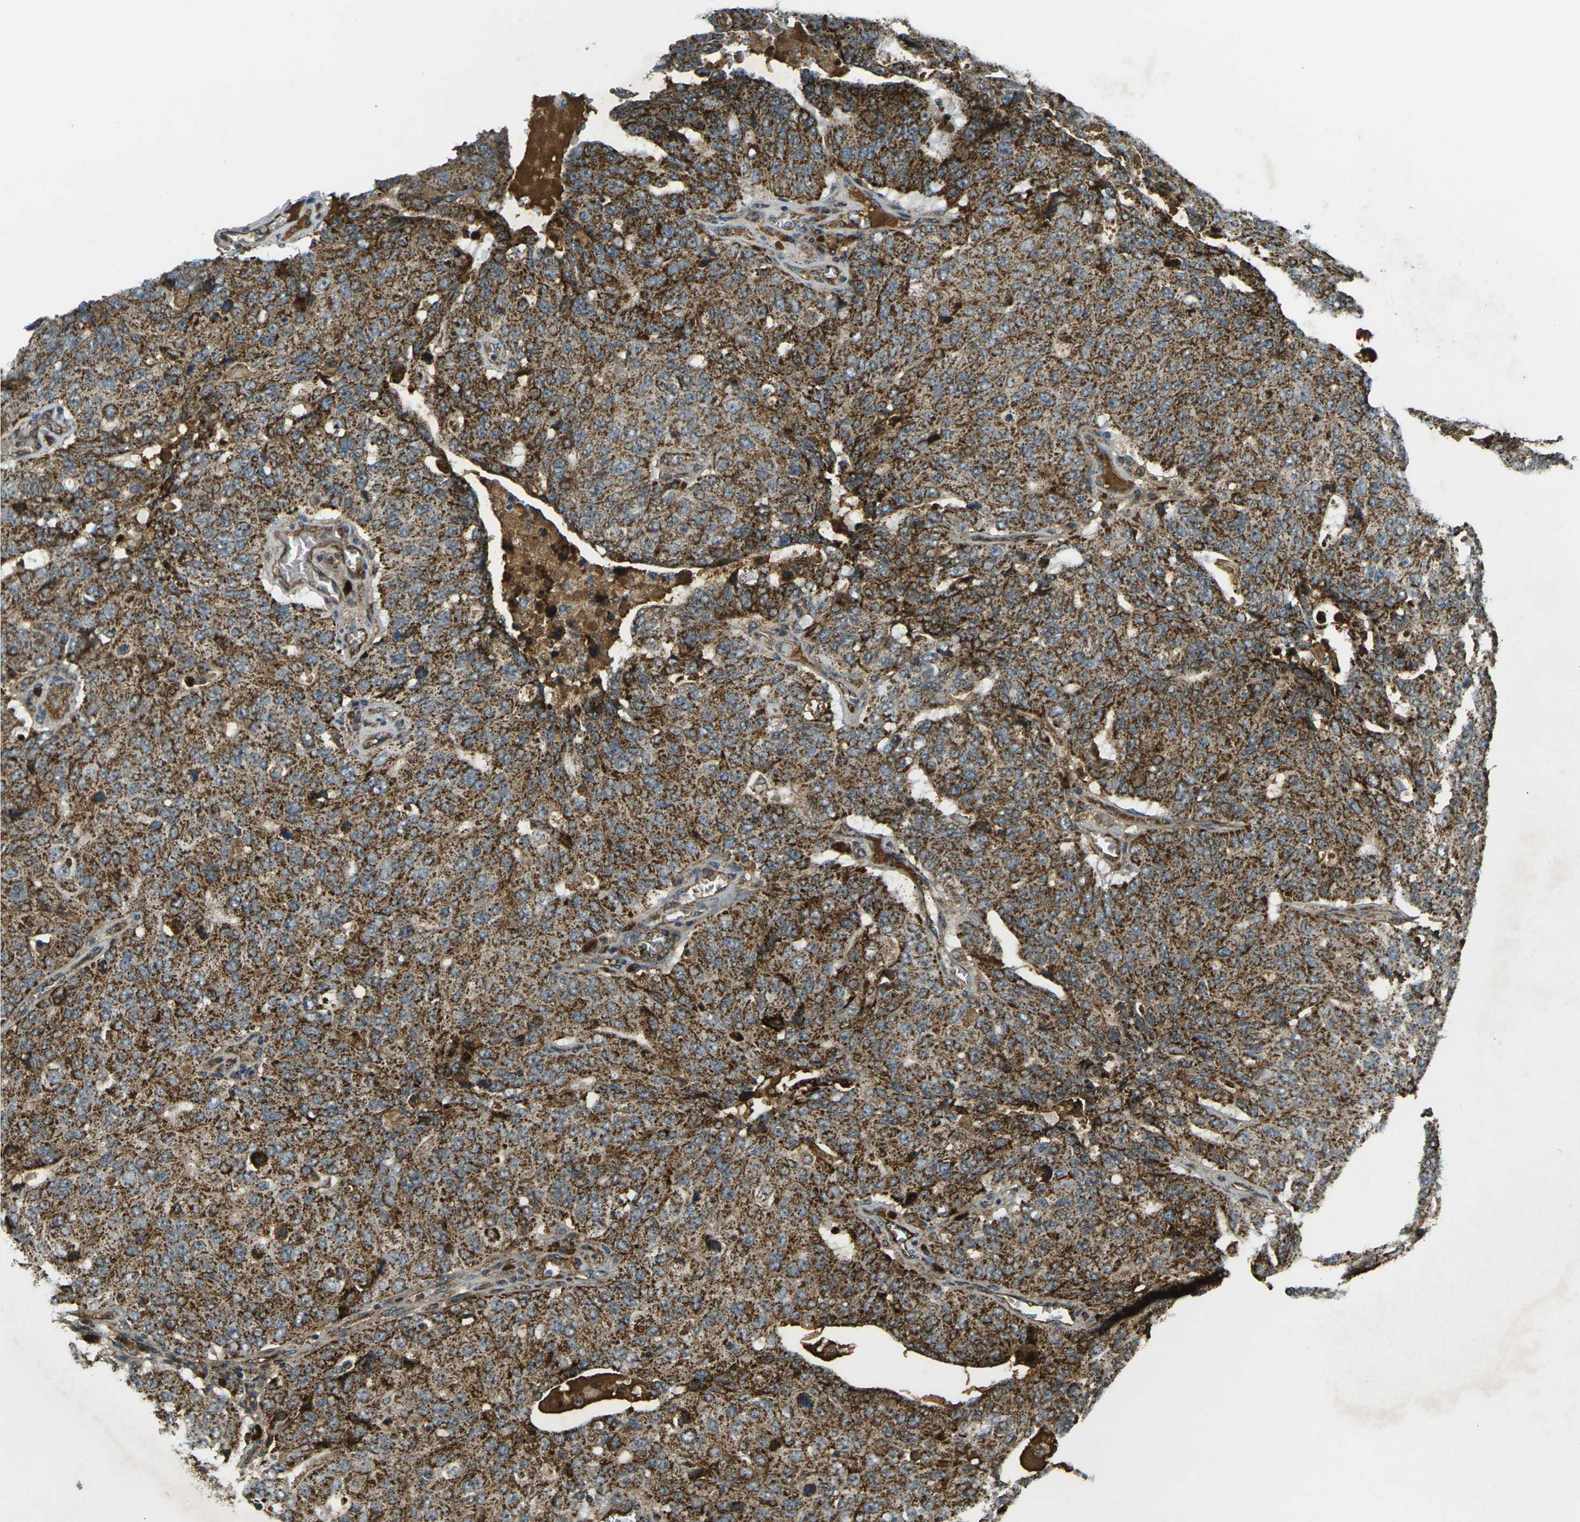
{"staining": {"intensity": "strong", "quantity": ">75%", "location": "cytoplasmic/membranous"}, "tissue": "ovarian cancer", "cell_type": "Tumor cells", "image_type": "cancer", "snomed": [{"axis": "morphology", "description": "Carcinoma, endometroid"}, {"axis": "topography", "description": "Ovary"}], "caption": "Ovarian cancer (endometroid carcinoma) stained for a protein (brown) shows strong cytoplasmic/membranous positive positivity in about >75% of tumor cells.", "gene": "IGF1R", "patient": {"sex": "female", "age": 62}}